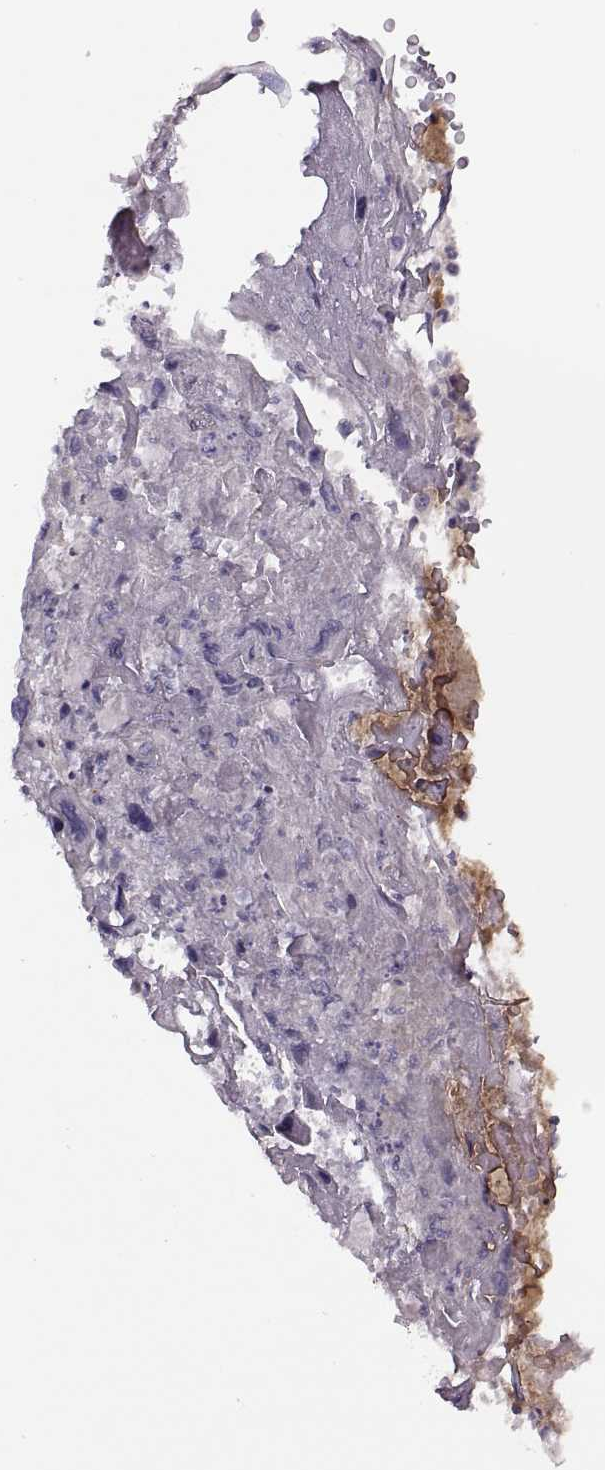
{"staining": {"intensity": "moderate", "quantity": "25%-75%", "location": "cytoplasmic/membranous"}, "tissue": "bronchus", "cell_type": "Respiratory epithelial cells", "image_type": "normal", "snomed": [{"axis": "morphology", "description": "Normal tissue, NOS"}, {"axis": "morphology", "description": "Squamous cell carcinoma, NOS"}, {"axis": "topography", "description": "Bronchus"}, {"axis": "topography", "description": "Lung"}], "caption": "High-magnification brightfield microscopy of normal bronchus stained with DAB (brown) and counterstained with hematoxylin (blue). respiratory epithelial cells exhibit moderate cytoplasmic/membranous staining is seen in about25%-75% of cells. The staining is performed using DAB brown chromogen to label protein expression. The nuclei are counter-stained blue using hematoxylin.", "gene": "H2AP", "patient": {"sex": "male", "age": 69}}